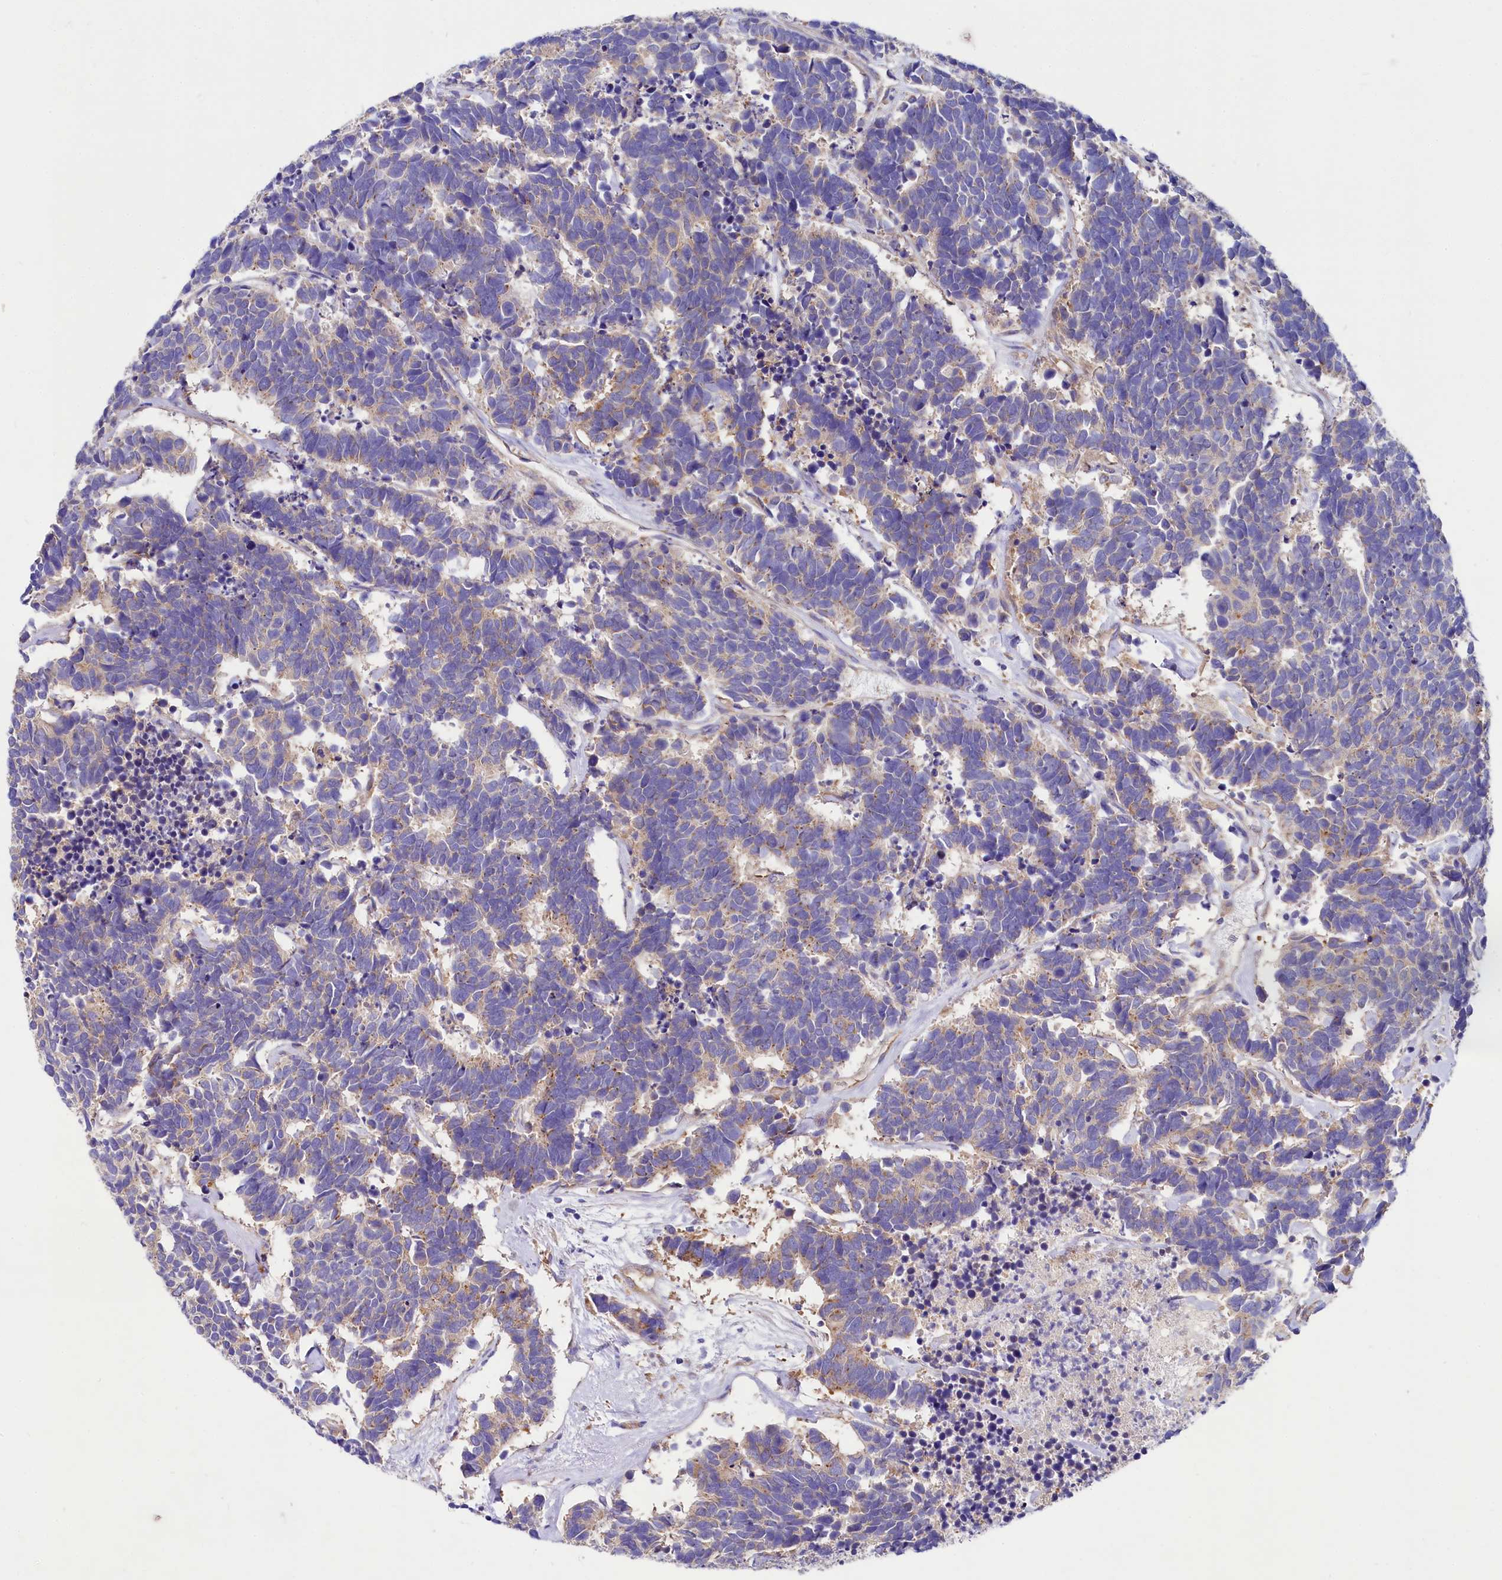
{"staining": {"intensity": "weak", "quantity": ">75%", "location": "cytoplasmic/membranous"}, "tissue": "carcinoid", "cell_type": "Tumor cells", "image_type": "cancer", "snomed": [{"axis": "morphology", "description": "Carcinoma, NOS"}, {"axis": "morphology", "description": "Carcinoid, malignant, NOS"}, {"axis": "topography", "description": "Urinary bladder"}], "caption": "Immunohistochemistry staining of carcinoid, which shows low levels of weak cytoplasmic/membranous staining in about >75% of tumor cells indicating weak cytoplasmic/membranous protein expression. The staining was performed using DAB (3,3'-diaminobenzidine) (brown) for protein detection and nuclei were counterstained in hematoxylin (blue).", "gene": "QARS1", "patient": {"sex": "male", "age": 57}}